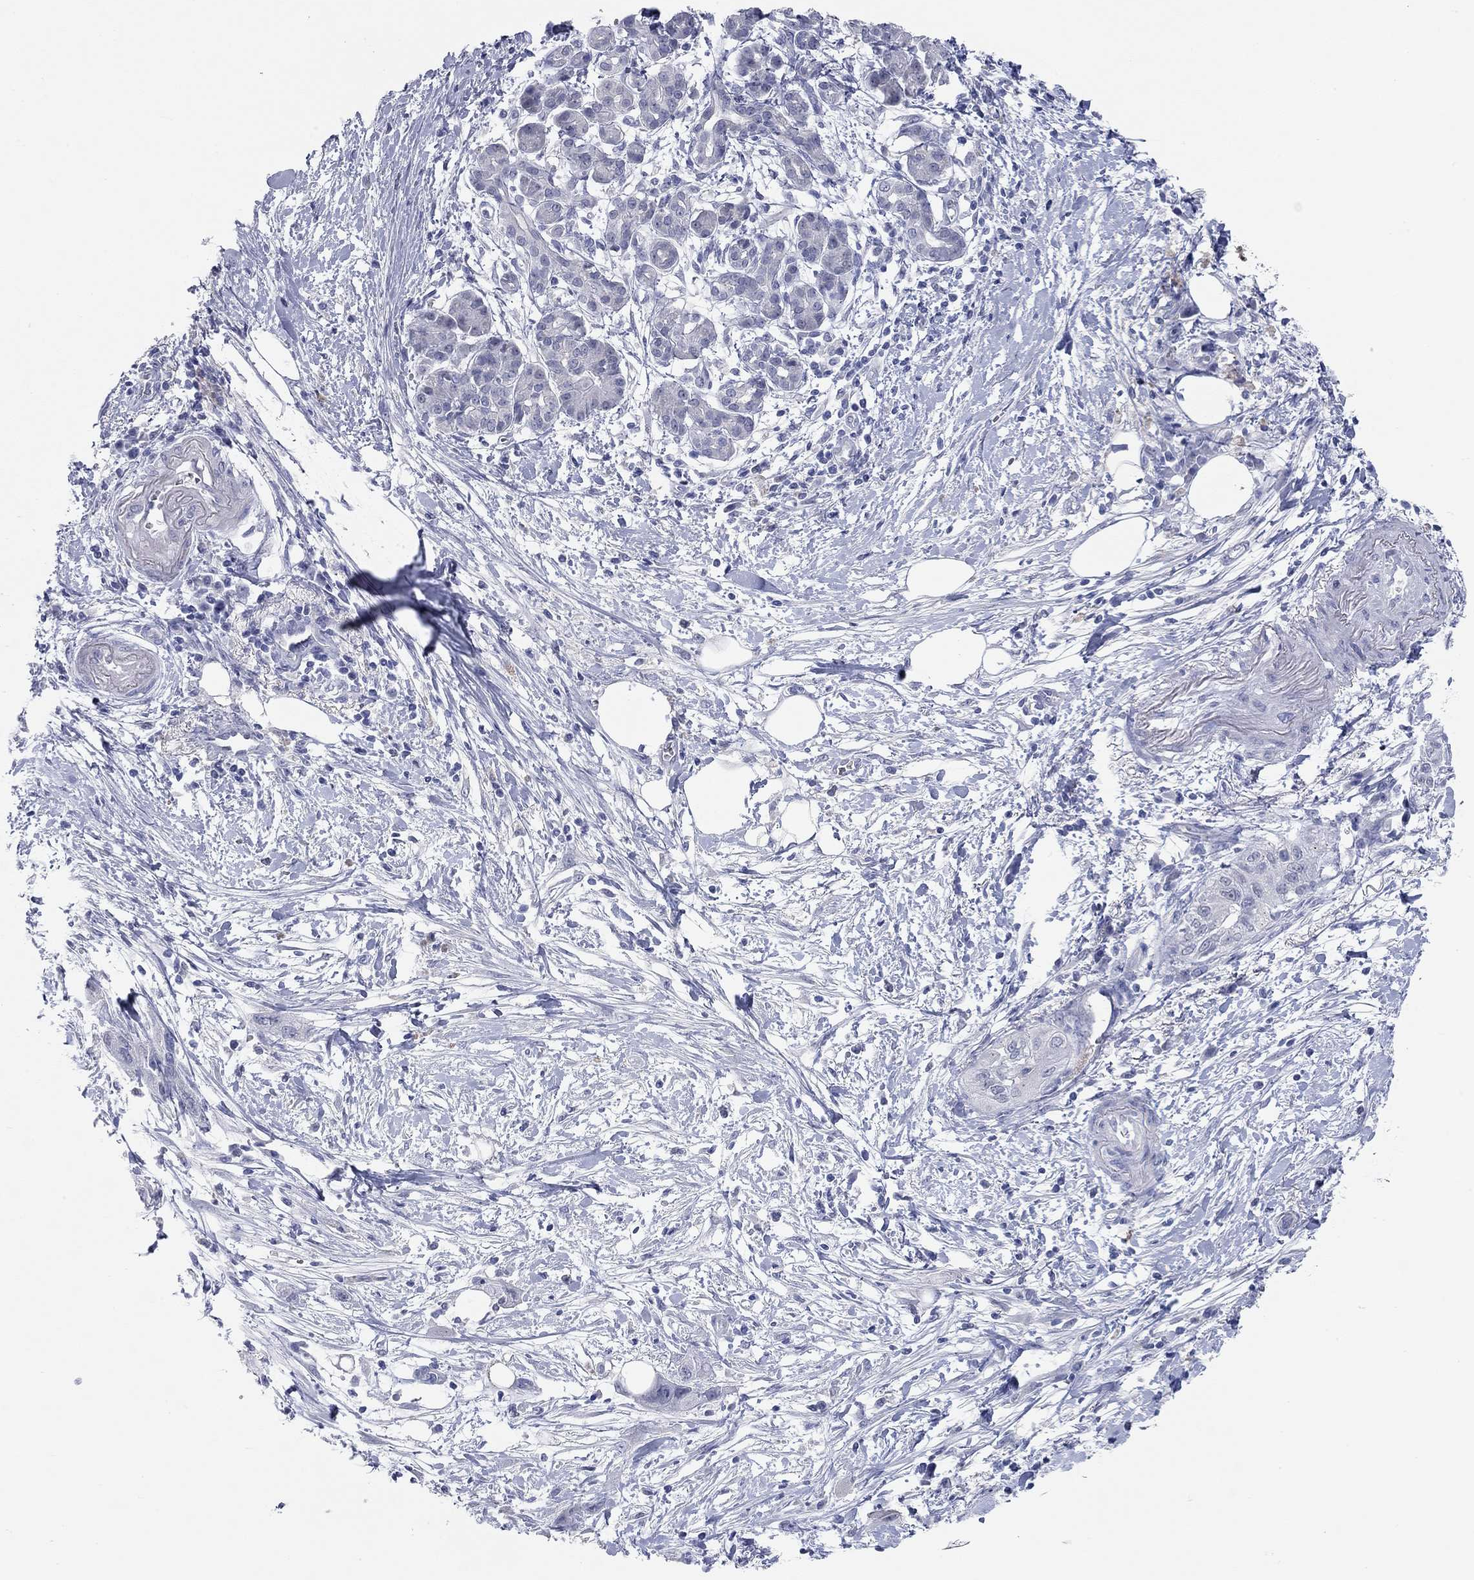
{"staining": {"intensity": "negative", "quantity": "none", "location": "none"}, "tissue": "pancreatic cancer", "cell_type": "Tumor cells", "image_type": "cancer", "snomed": [{"axis": "morphology", "description": "Adenocarcinoma, NOS"}, {"axis": "topography", "description": "Pancreas"}], "caption": "High power microscopy image of an immunohistochemistry micrograph of adenocarcinoma (pancreatic), revealing no significant expression in tumor cells.", "gene": "WASF3", "patient": {"sex": "male", "age": 72}}